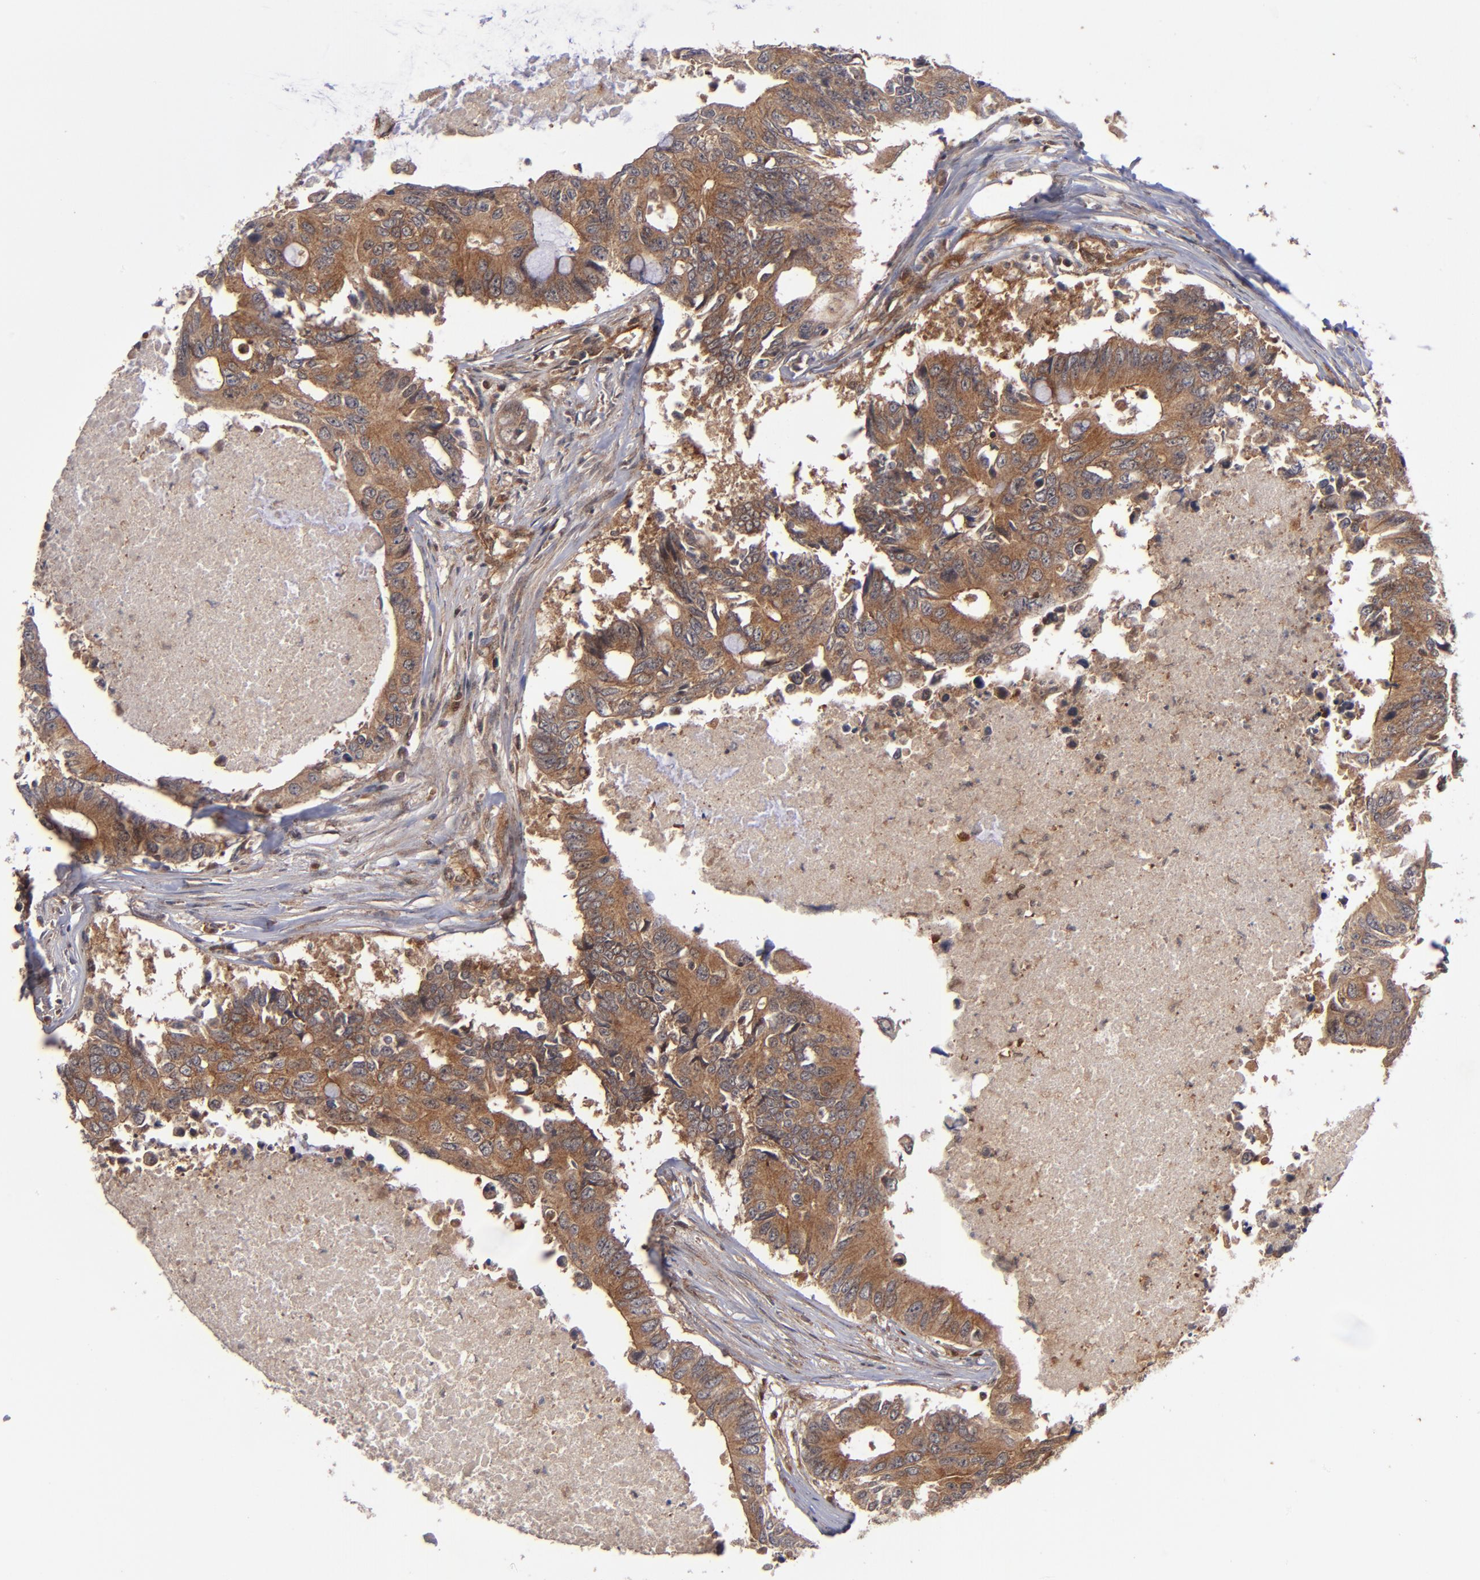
{"staining": {"intensity": "strong", "quantity": ">75%", "location": "cytoplasmic/membranous"}, "tissue": "colorectal cancer", "cell_type": "Tumor cells", "image_type": "cancer", "snomed": [{"axis": "morphology", "description": "Adenocarcinoma, NOS"}, {"axis": "topography", "description": "Colon"}], "caption": "About >75% of tumor cells in human colorectal cancer (adenocarcinoma) reveal strong cytoplasmic/membranous protein expression as visualized by brown immunohistochemical staining.", "gene": "BDKRB1", "patient": {"sex": "male", "age": 71}}